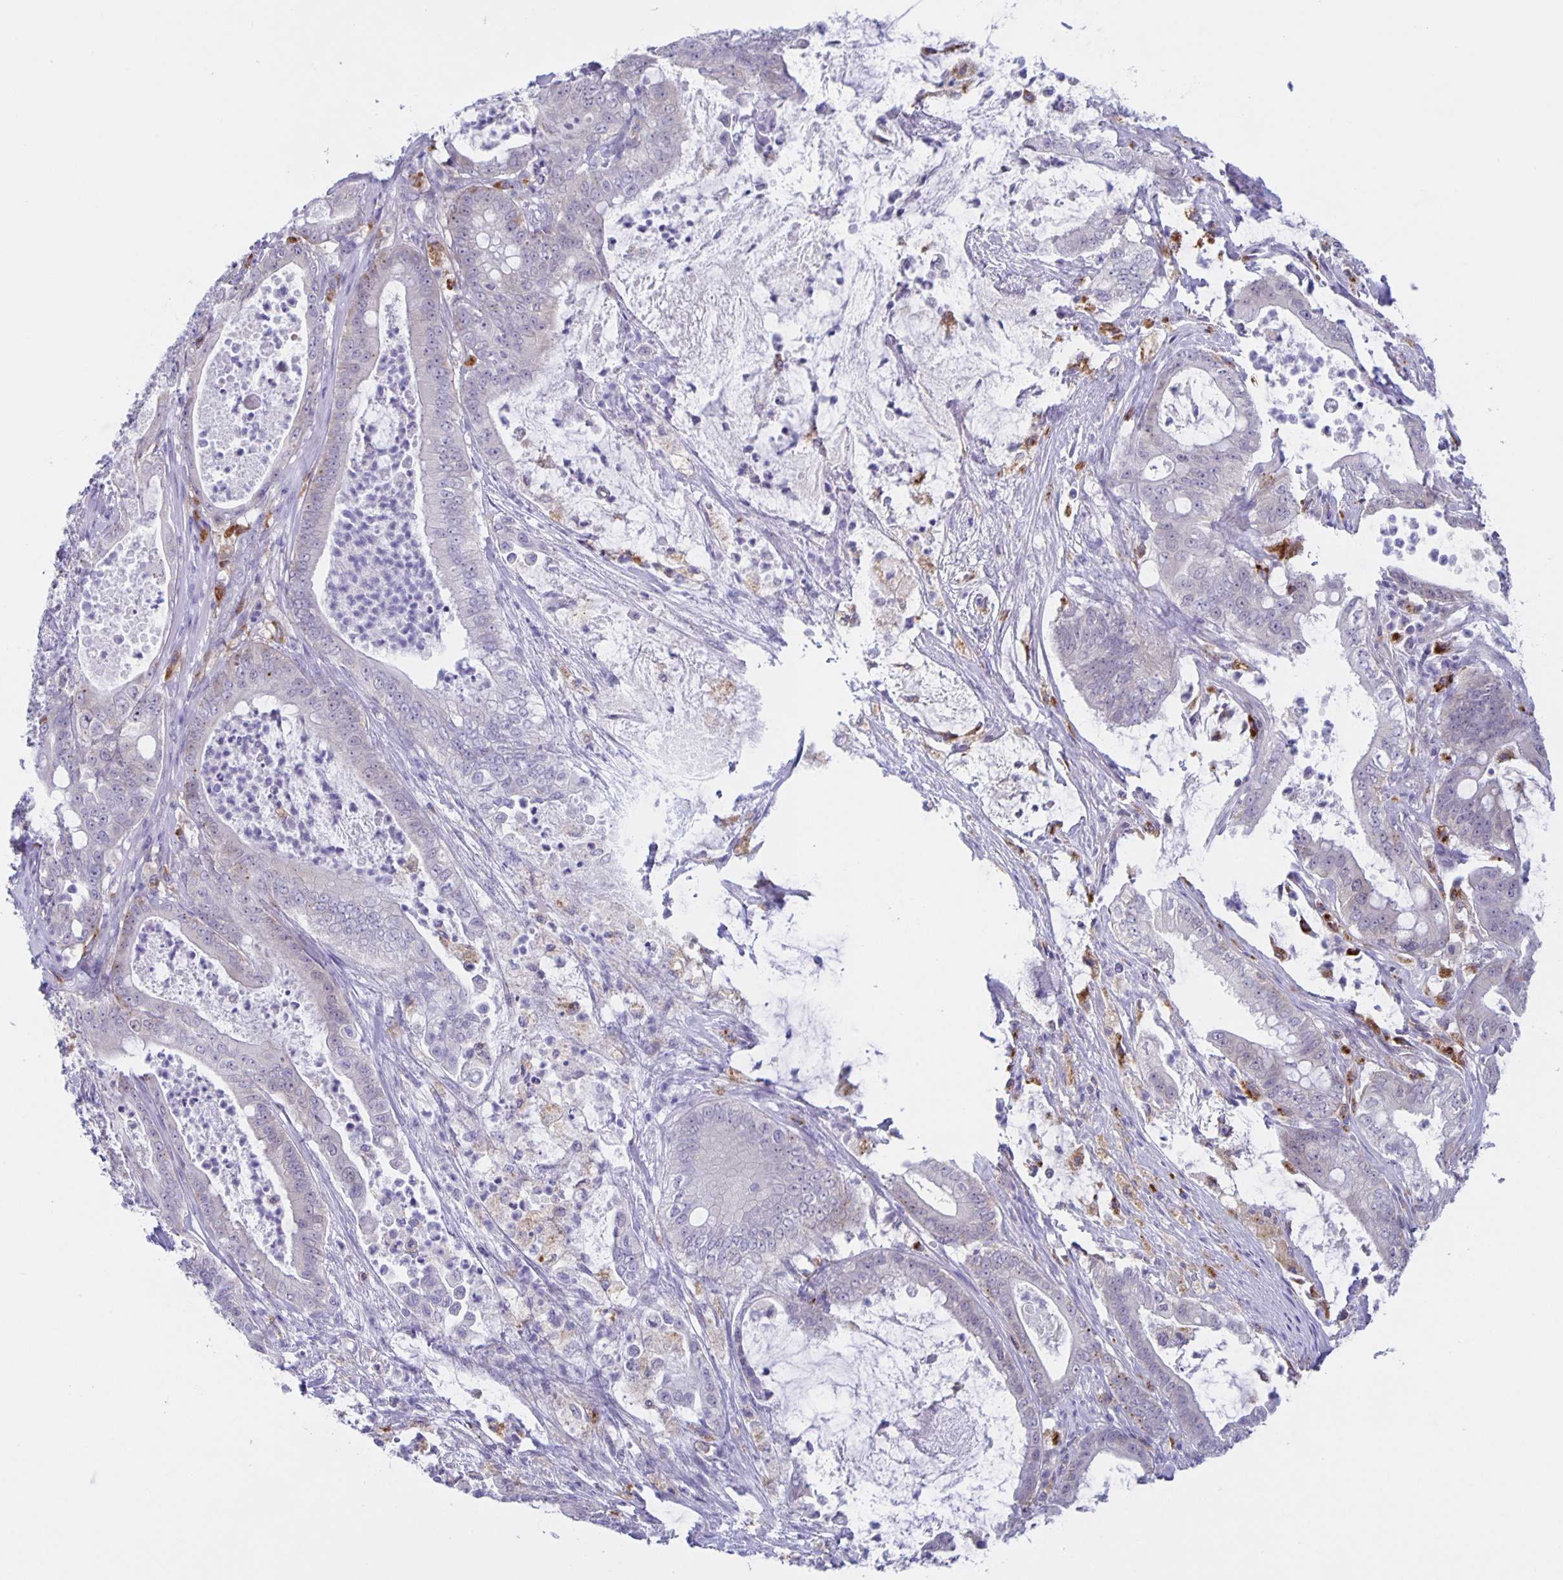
{"staining": {"intensity": "negative", "quantity": "none", "location": "none"}, "tissue": "pancreatic cancer", "cell_type": "Tumor cells", "image_type": "cancer", "snomed": [{"axis": "morphology", "description": "Adenocarcinoma, NOS"}, {"axis": "topography", "description": "Pancreas"}], "caption": "DAB (3,3'-diaminobenzidine) immunohistochemical staining of pancreatic adenocarcinoma displays no significant staining in tumor cells.", "gene": "LIPA", "patient": {"sex": "male", "age": 71}}